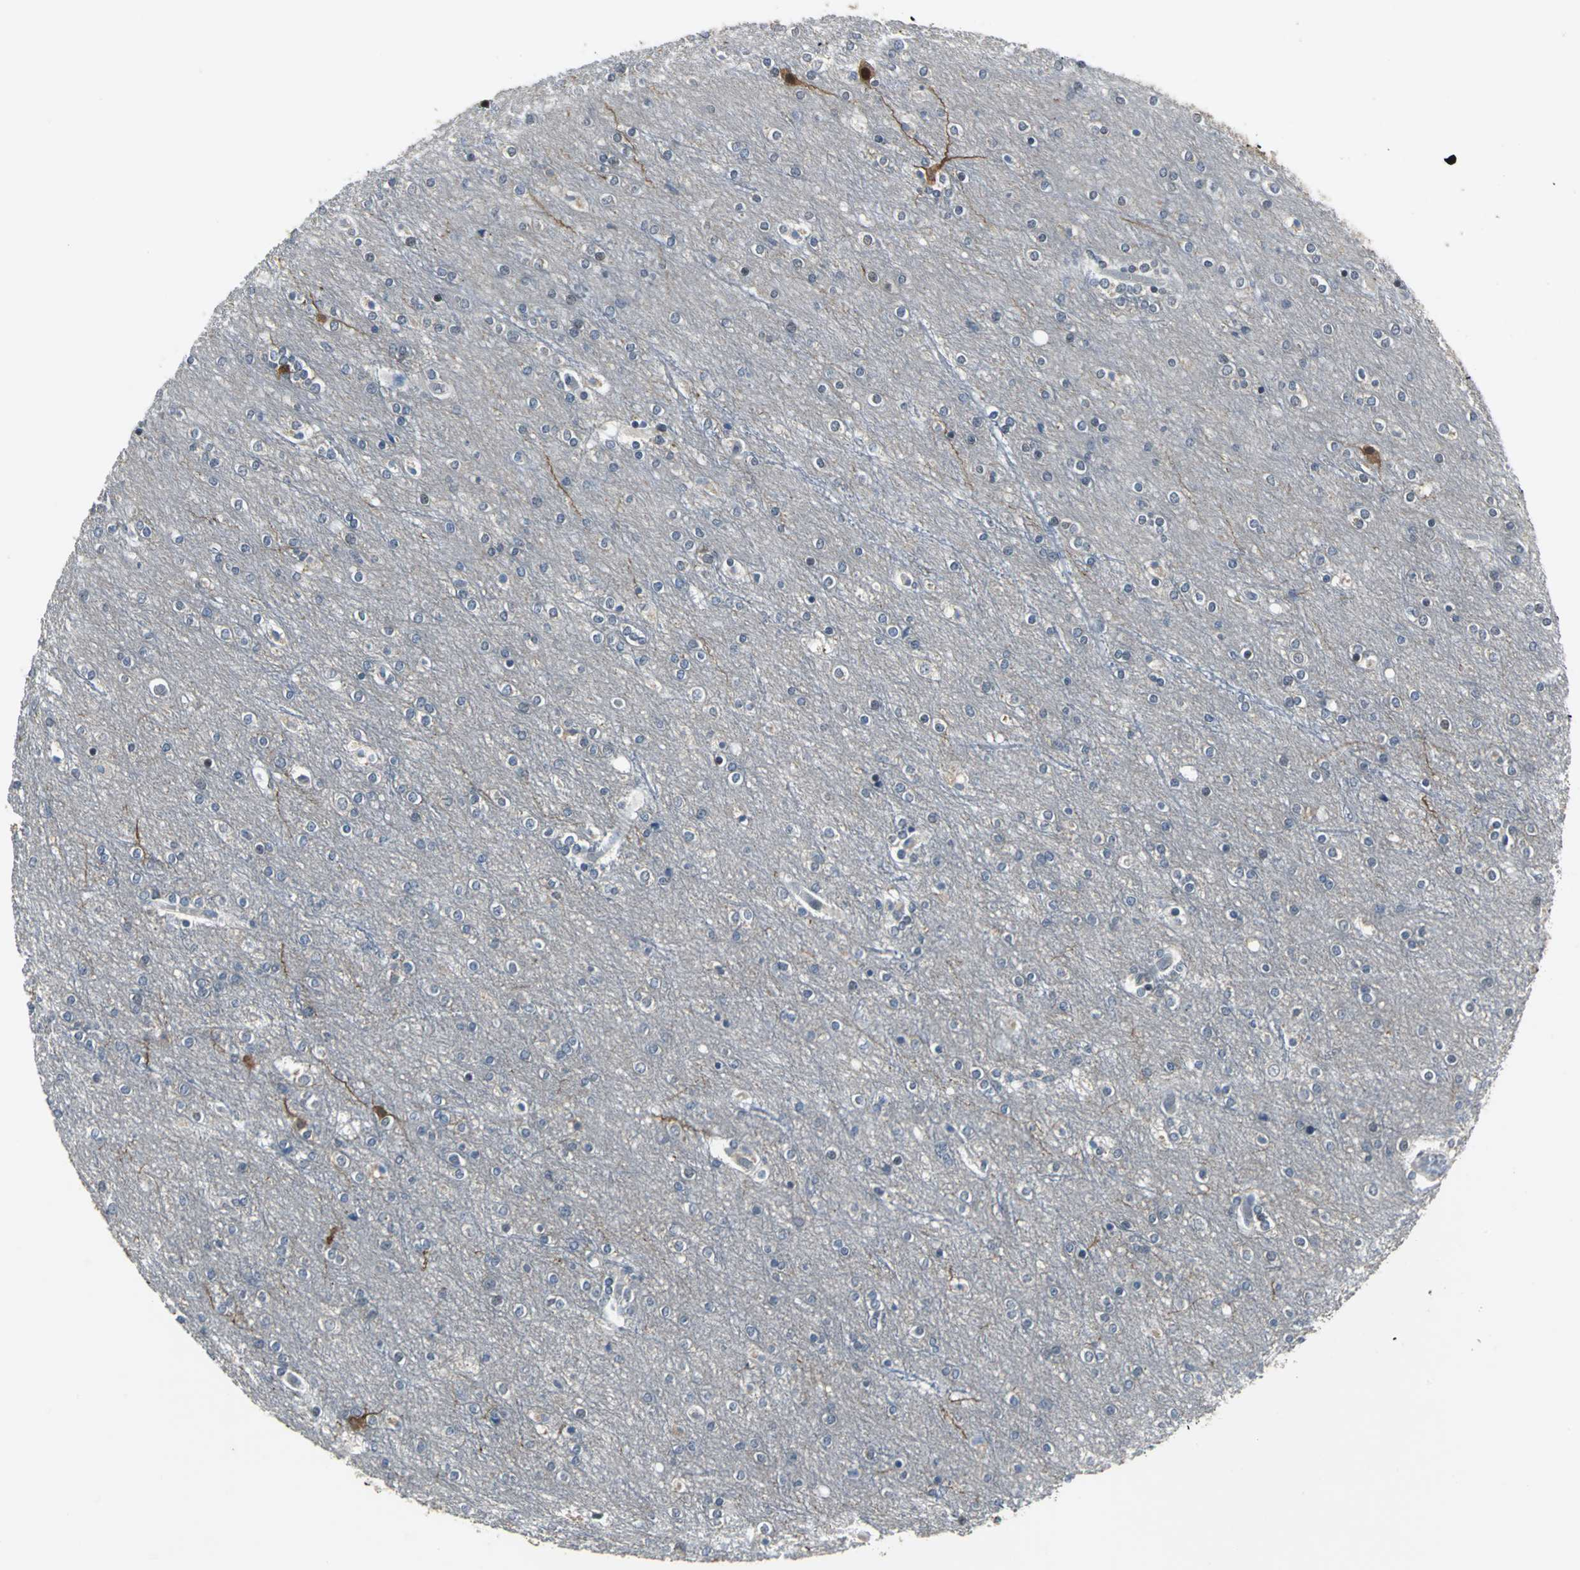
{"staining": {"intensity": "negative", "quantity": "none", "location": "none"}, "tissue": "cerebral cortex", "cell_type": "Endothelial cells", "image_type": "normal", "snomed": [{"axis": "morphology", "description": "Normal tissue, NOS"}, {"axis": "topography", "description": "Cerebral cortex"}], "caption": "The image displays no significant staining in endothelial cells of cerebral cortex.", "gene": "JADE3", "patient": {"sex": "female", "age": 54}}